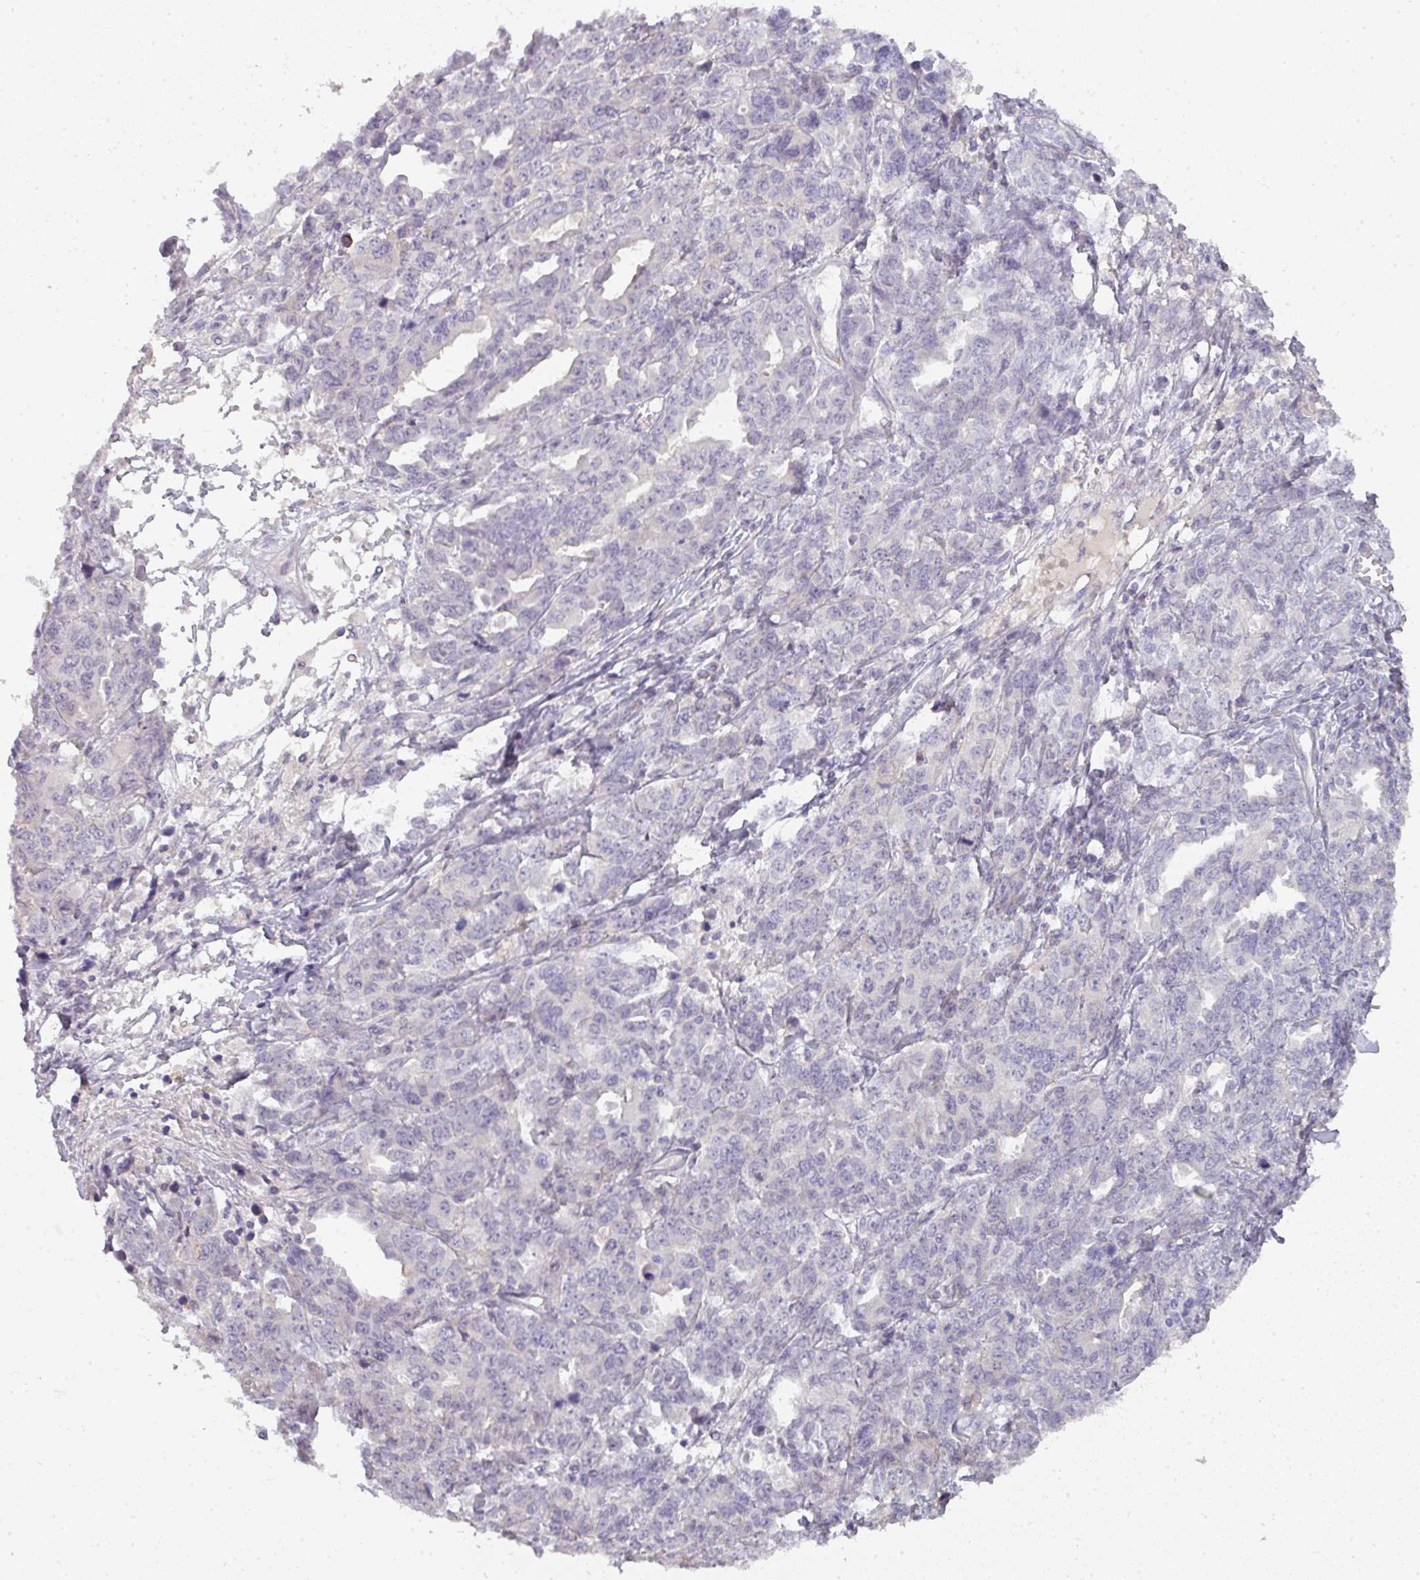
{"staining": {"intensity": "negative", "quantity": "none", "location": "none"}, "tissue": "ovarian cancer", "cell_type": "Tumor cells", "image_type": "cancer", "snomed": [{"axis": "morphology", "description": "Adenocarcinoma, NOS"}, {"axis": "morphology", "description": "Carcinoma, endometroid"}, {"axis": "topography", "description": "Ovary"}], "caption": "A photomicrograph of ovarian cancer stained for a protein exhibits no brown staining in tumor cells. (Stains: DAB (3,3'-diaminobenzidine) IHC with hematoxylin counter stain, Microscopy: brightfield microscopy at high magnification).", "gene": "HHEX", "patient": {"sex": "female", "age": 72}}